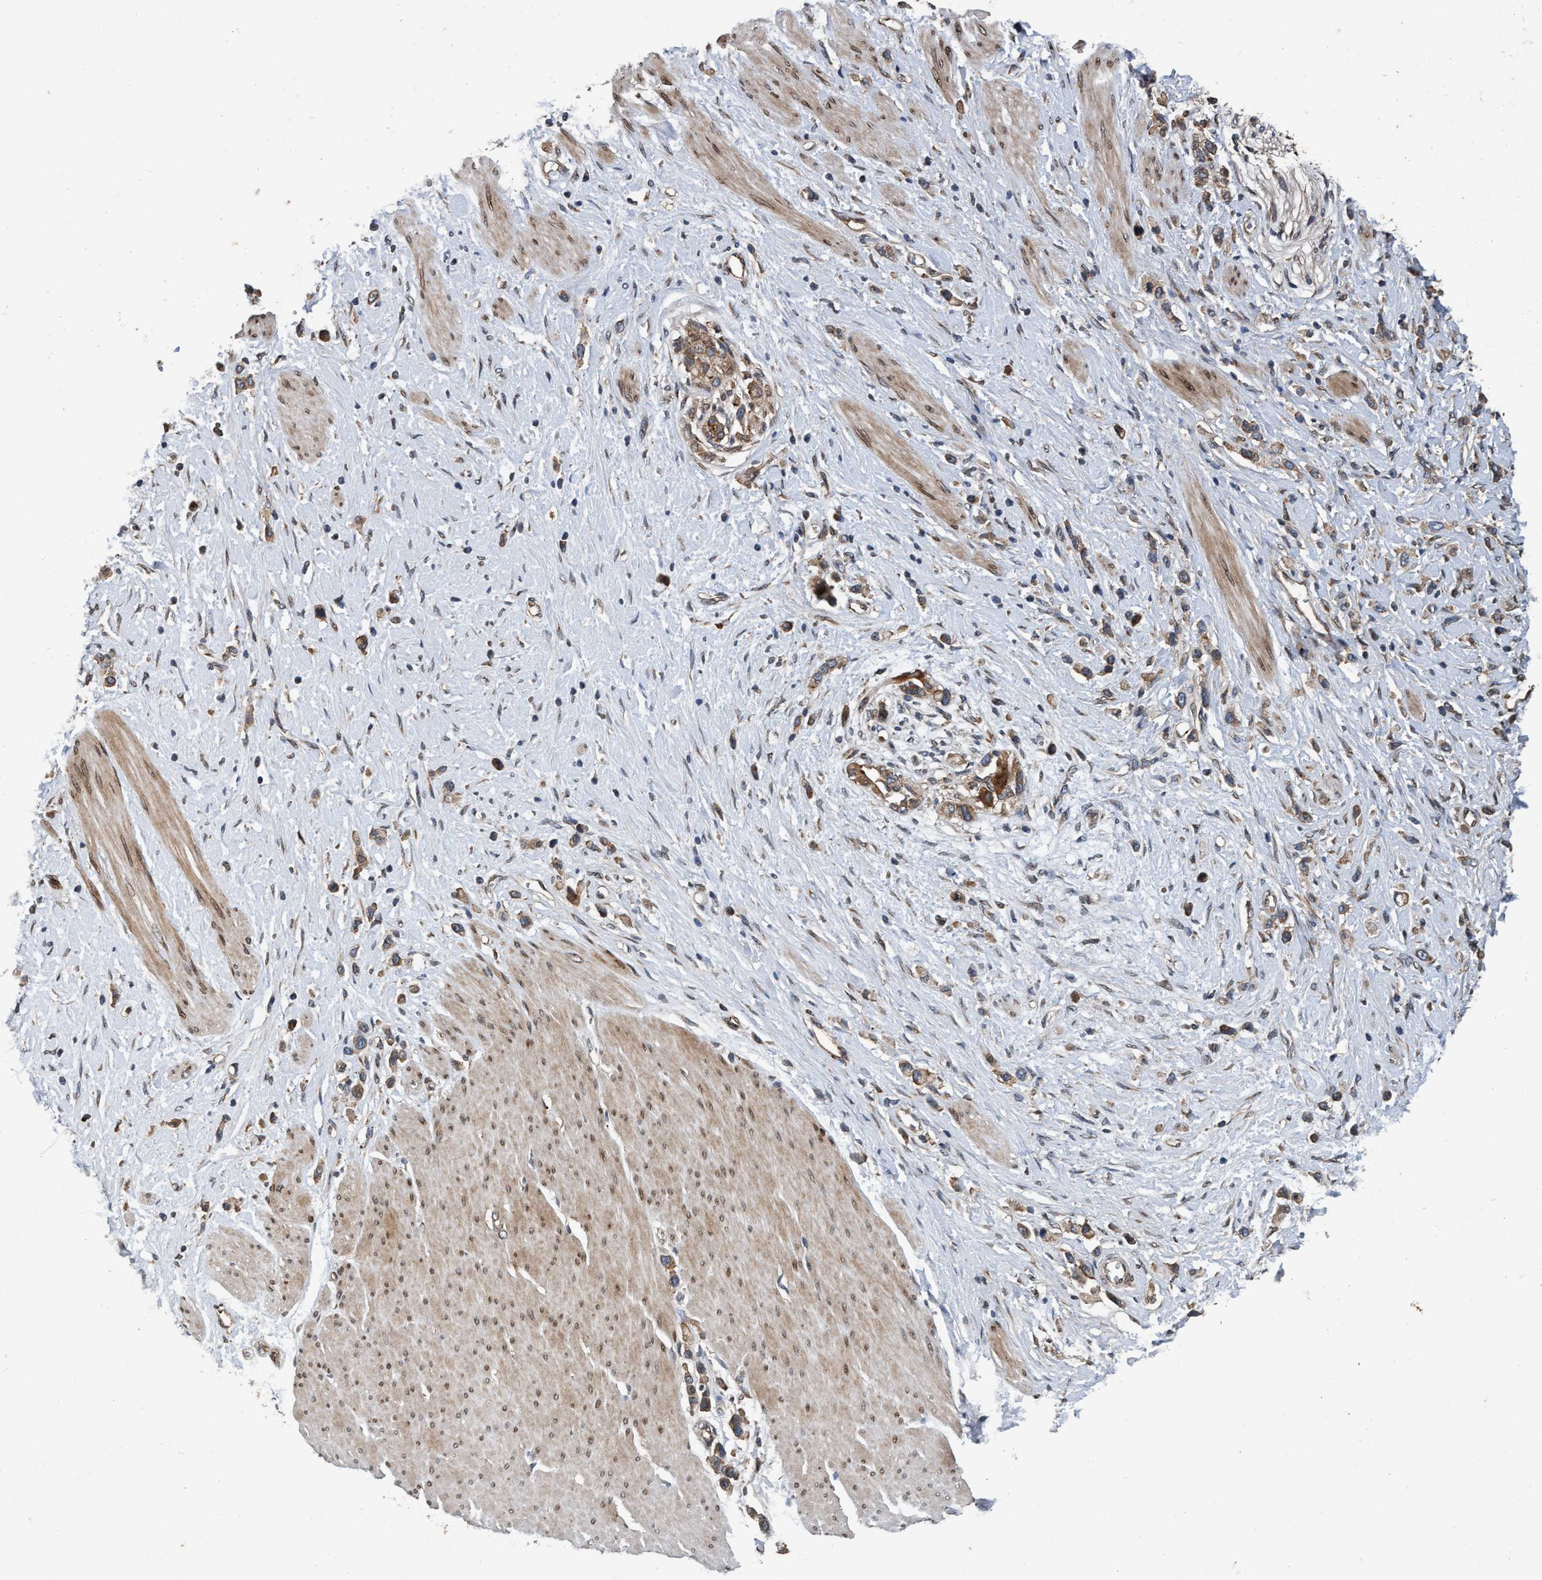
{"staining": {"intensity": "moderate", "quantity": "25%-75%", "location": "cytoplasmic/membranous"}, "tissue": "stomach cancer", "cell_type": "Tumor cells", "image_type": "cancer", "snomed": [{"axis": "morphology", "description": "Adenocarcinoma, NOS"}, {"axis": "topography", "description": "Stomach"}], "caption": "Protein analysis of stomach adenocarcinoma tissue exhibits moderate cytoplasmic/membranous positivity in approximately 25%-75% of tumor cells. (DAB (3,3'-diaminobenzidine) = brown stain, brightfield microscopy at high magnification).", "gene": "MACC1", "patient": {"sex": "female", "age": 65}}